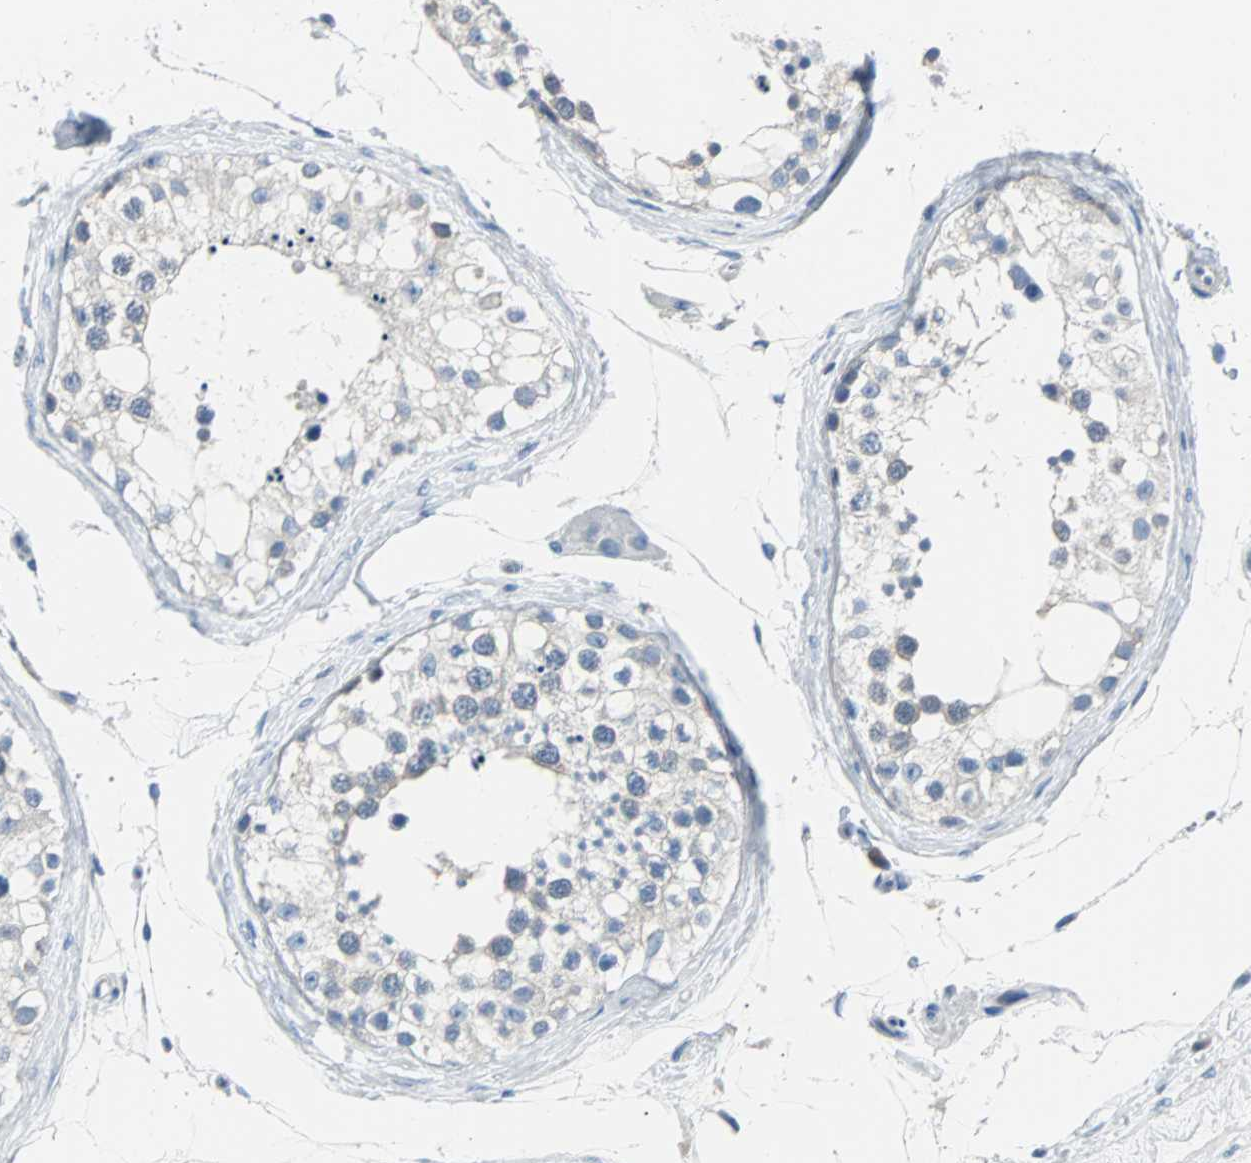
{"staining": {"intensity": "weak", "quantity": "<25%", "location": "cytoplasmic/membranous"}, "tissue": "testis", "cell_type": "Cells in seminiferous ducts", "image_type": "normal", "snomed": [{"axis": "morphology", "description": "Normal tissue, NOS"}, {"axis": "topography", "description": "Testis"}], "caption": "Micrograph shows no significant protein expression in cells in seminiferous ducts of unremarkable testis.", "gene": "RASA1", "patient": {"sex": "male", "age": 68}}